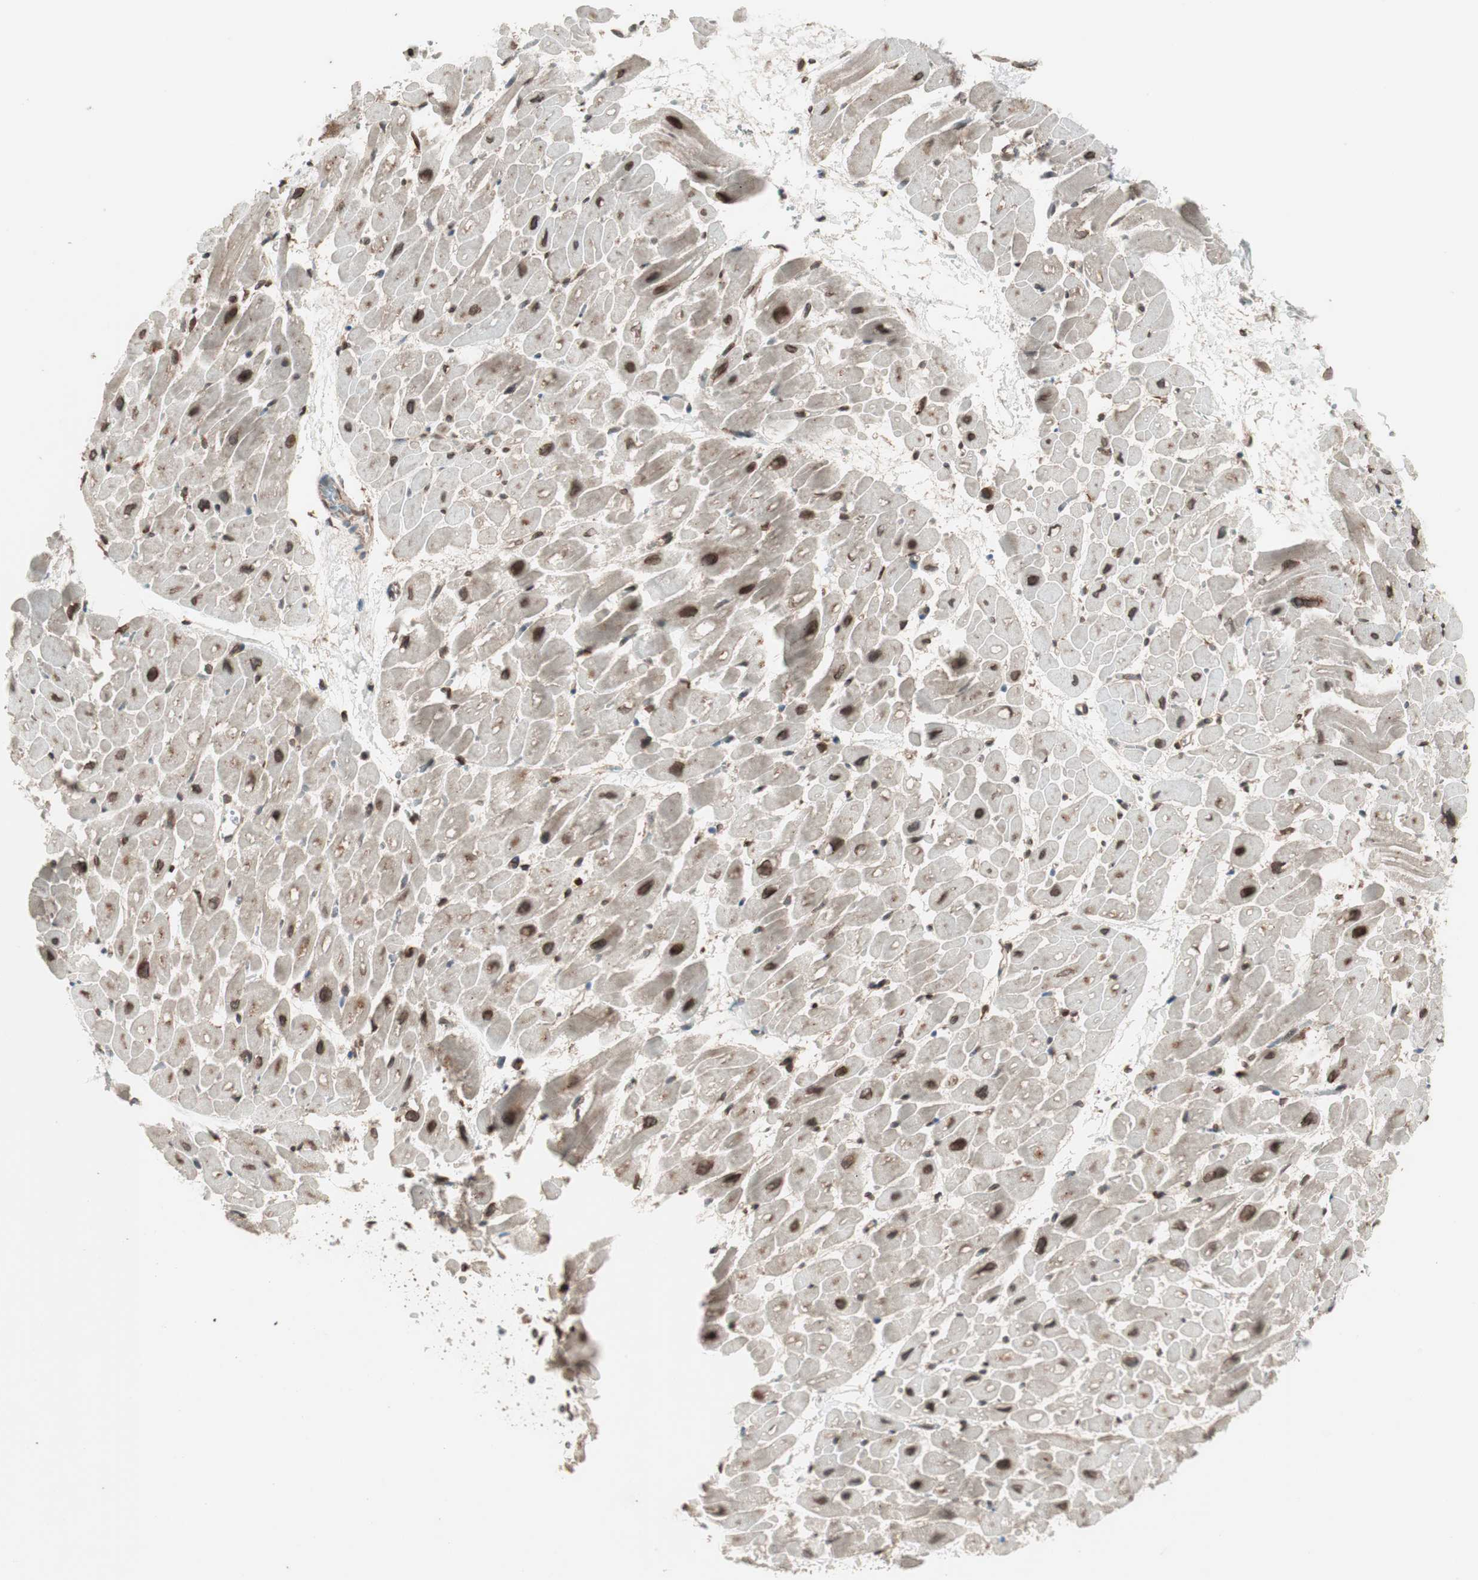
{"staining": {"intensity": "moderate", "quantity": ">75%", "location": "cytoplasmic/membranous,nuclear"}, "tissue": "heart muscle", "cell_type": "Cardiomyocytes", "image_type": "normal", "snomed": [{"axis": "morphology", "description": "Normal tissue, NOS"}, {"axis": "topography", "description": "Heart"}], "caption": "Immunohistochemical staining of benign human heart muscle exhibits >75% levels of moderate cytoplasmic/membranous,nuclear protein positivity in about >75% of cardiomyocytes.", "gene": "NUP62", "patient": {"sex": "male", "age": 45}}